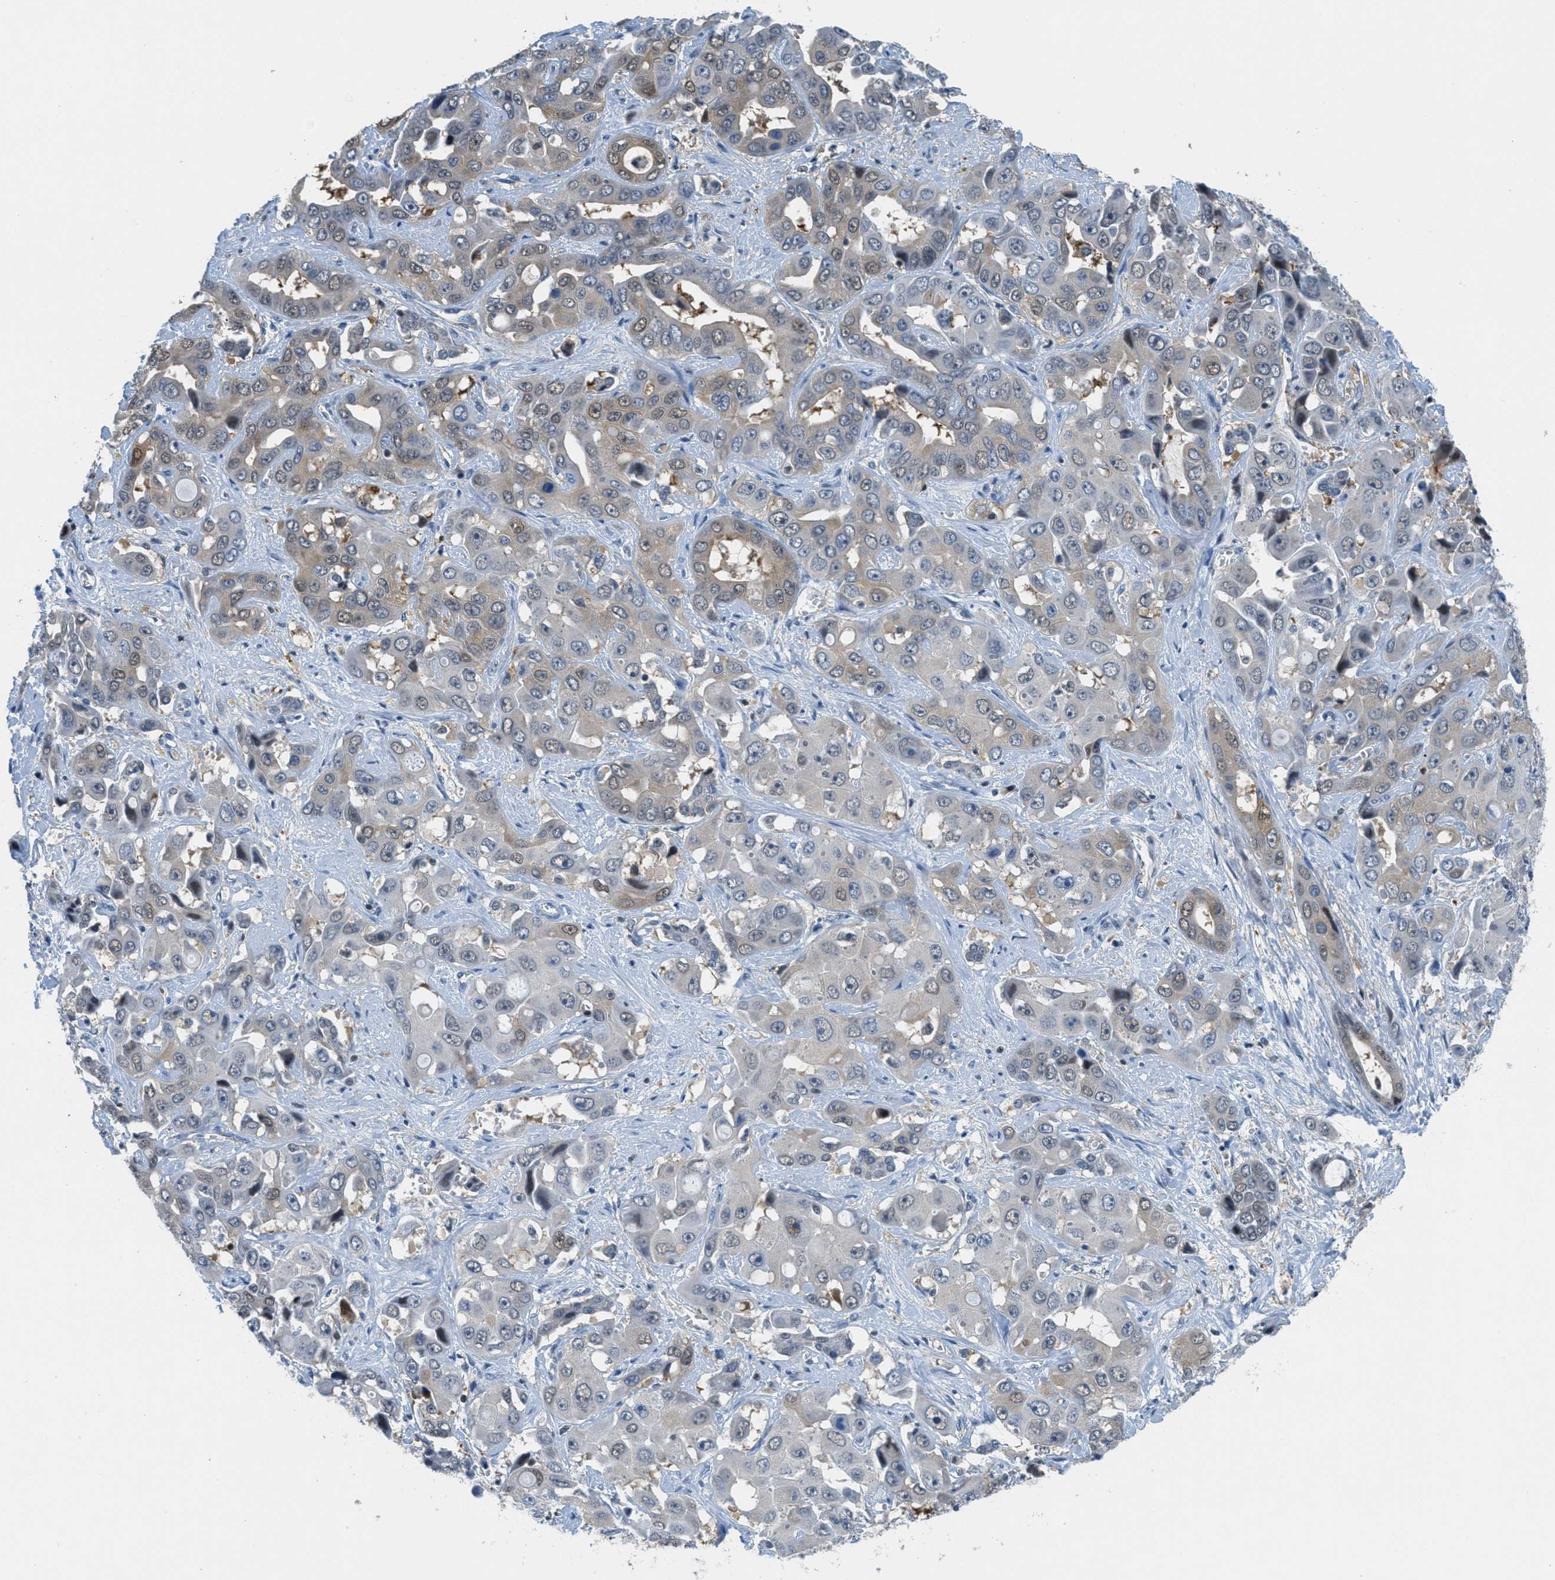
{"staining": {"intensity": "weak", "quantity": "<25%", "location": "cytoplasmic/membranous,nuclear"}, "tissue": "liver cancer", "cell_type": "Tumor cells", "image_type": "cancer", "snomed": [{"axis": "morphology", "description": "Cholangiocarcinoma"}, {"axis": "topography", "description": "Liver"}], "caption": "This is a histopathology image of immunohistochemistry staining of liver cholangiocarcinoma, which shows no staining in tumor cells.", "gene": "PIP5K1C", "patient": {"sex": "female", "age": 52}}